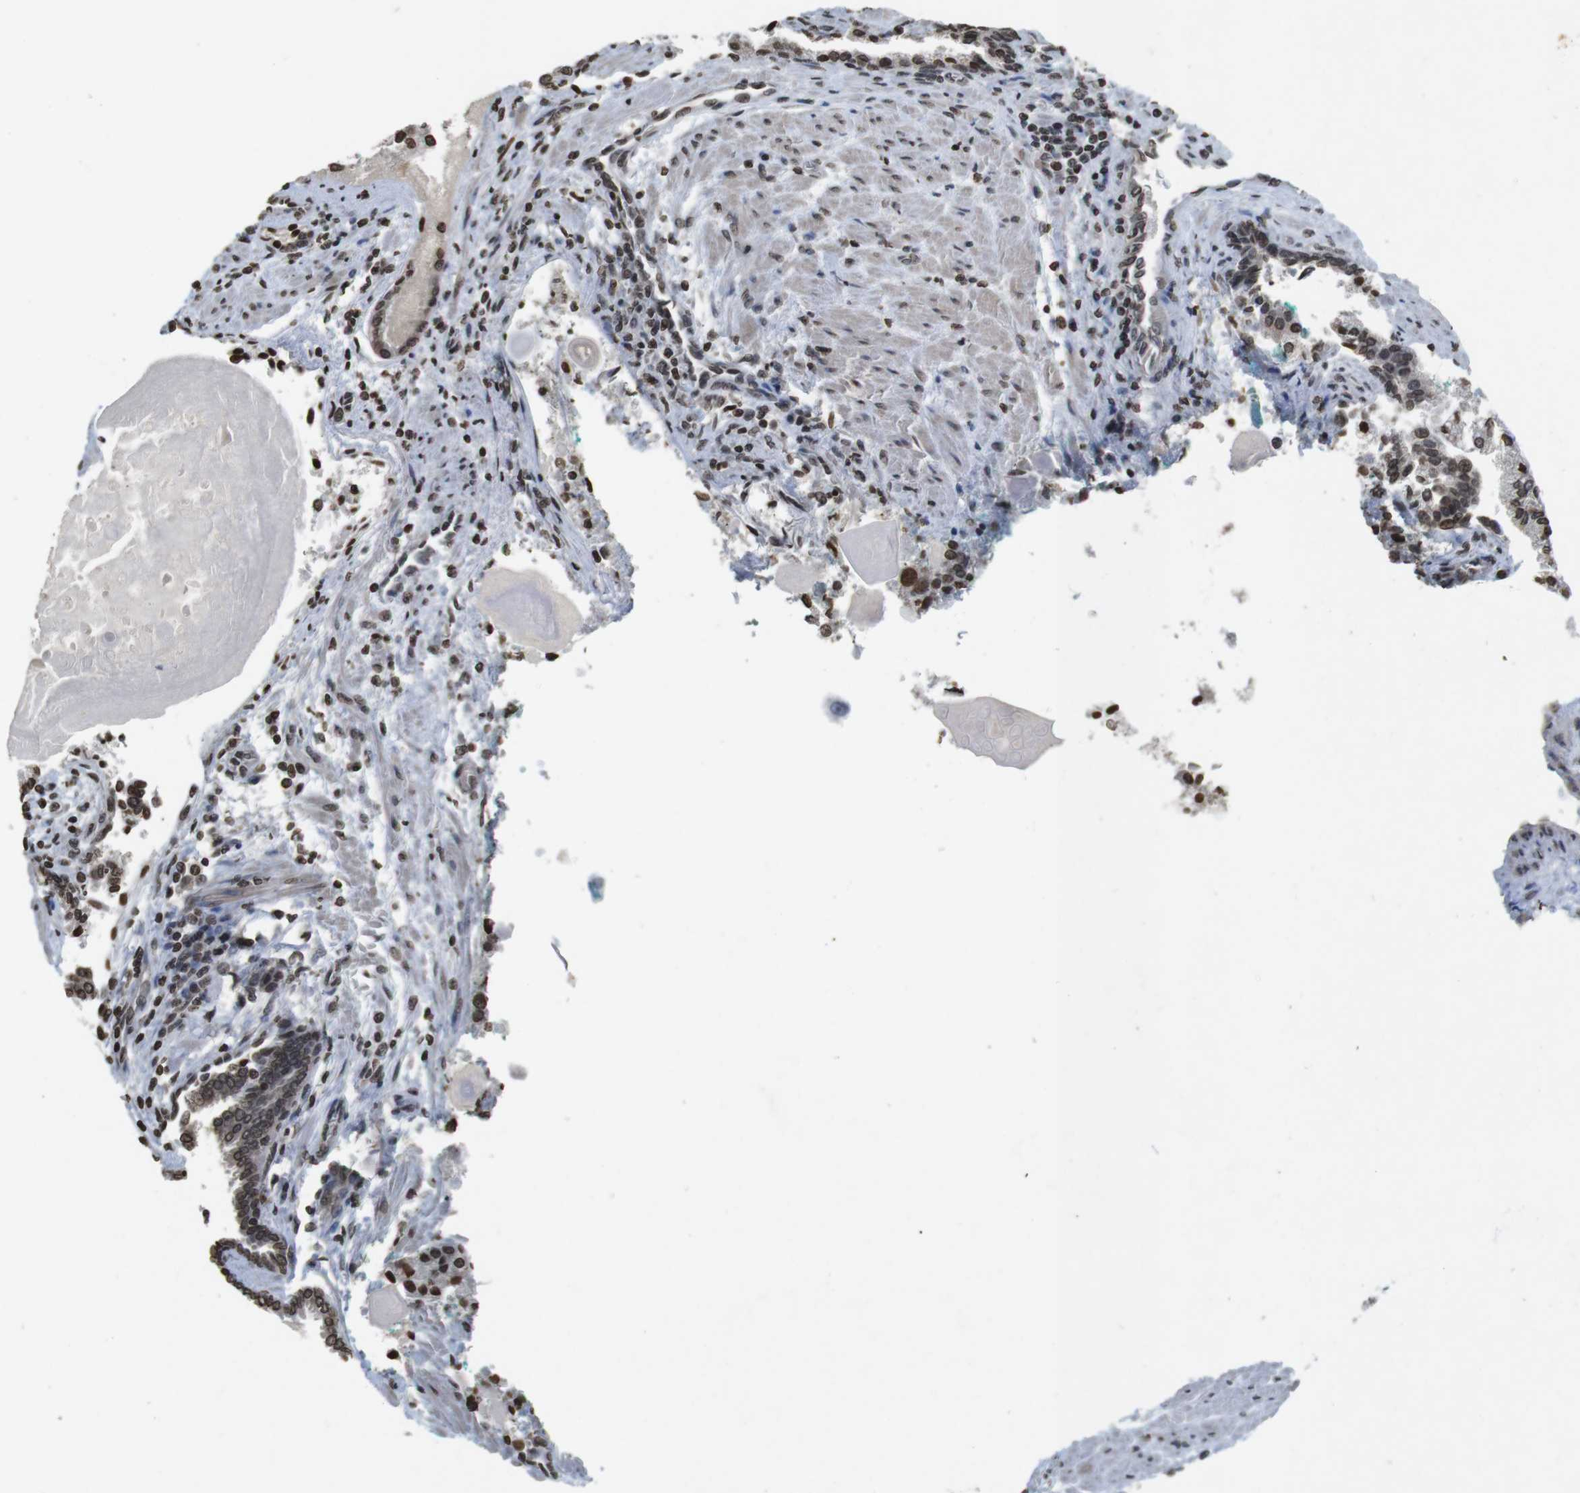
{"staining": {"intensity": "moderate", "quantity": ">75%", "location": "cytoplasmic/membranous,nuclear"}, "tissue": "prostate cancer", "cell_type": "Tumor cells", "image_type": "cancer", "snomed": [{"axis": "morphology", "description": "Adenocarcinoma, High grade"}, {"axis": "topography", "description": "Prostate"}], "caption": "High-grade adenocarcinoma (prostate) was stained to show a protein in brown. There is medium levels of moderate cytoplasmic/membranous and nuclear expression in about >75% of tumor cells.", "gene": "FOXA3", "patient": {"sex": "male", "age": 58}}